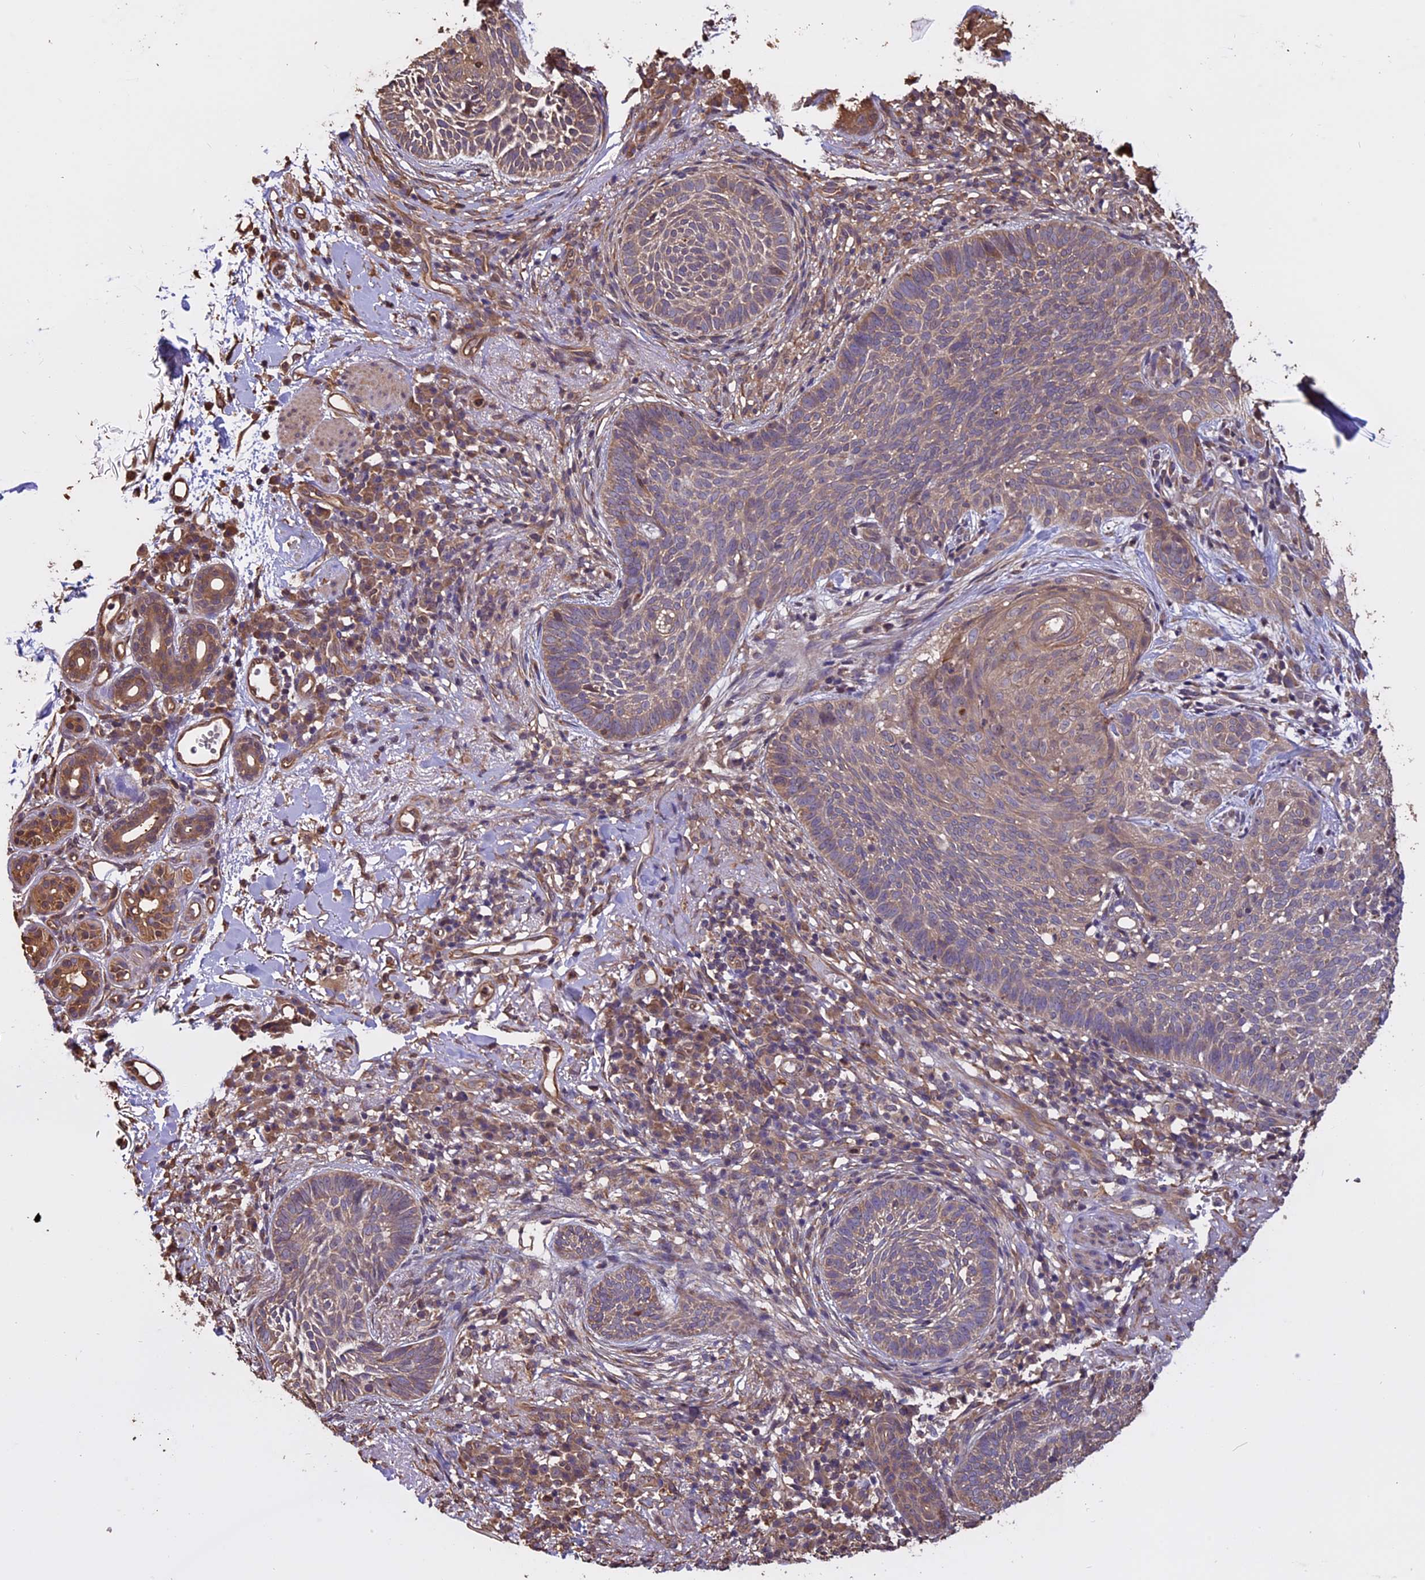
{"staining": {"intensity": "weak", "quantity": "25%-75%", "location": "cytoplasmic/membranous"}, "tissue": "skin cancer", "cell_type": "Tumor cells", "image_type": "cancer", "snomed": [{"axis": "morphology", "description": "Basal cell carcinoma"}, {"axis": "topography", "description": "Skin"}], "caption": "Skin cancer (basal cell carcinoma) was stained to show a protein in brown. There is low levels of weak cytoplasmic/membranous positivity in about 25%-75% of tumor cells.", "gene": "CHMP2A", "patient": {"sex": "male", "age": 85}}